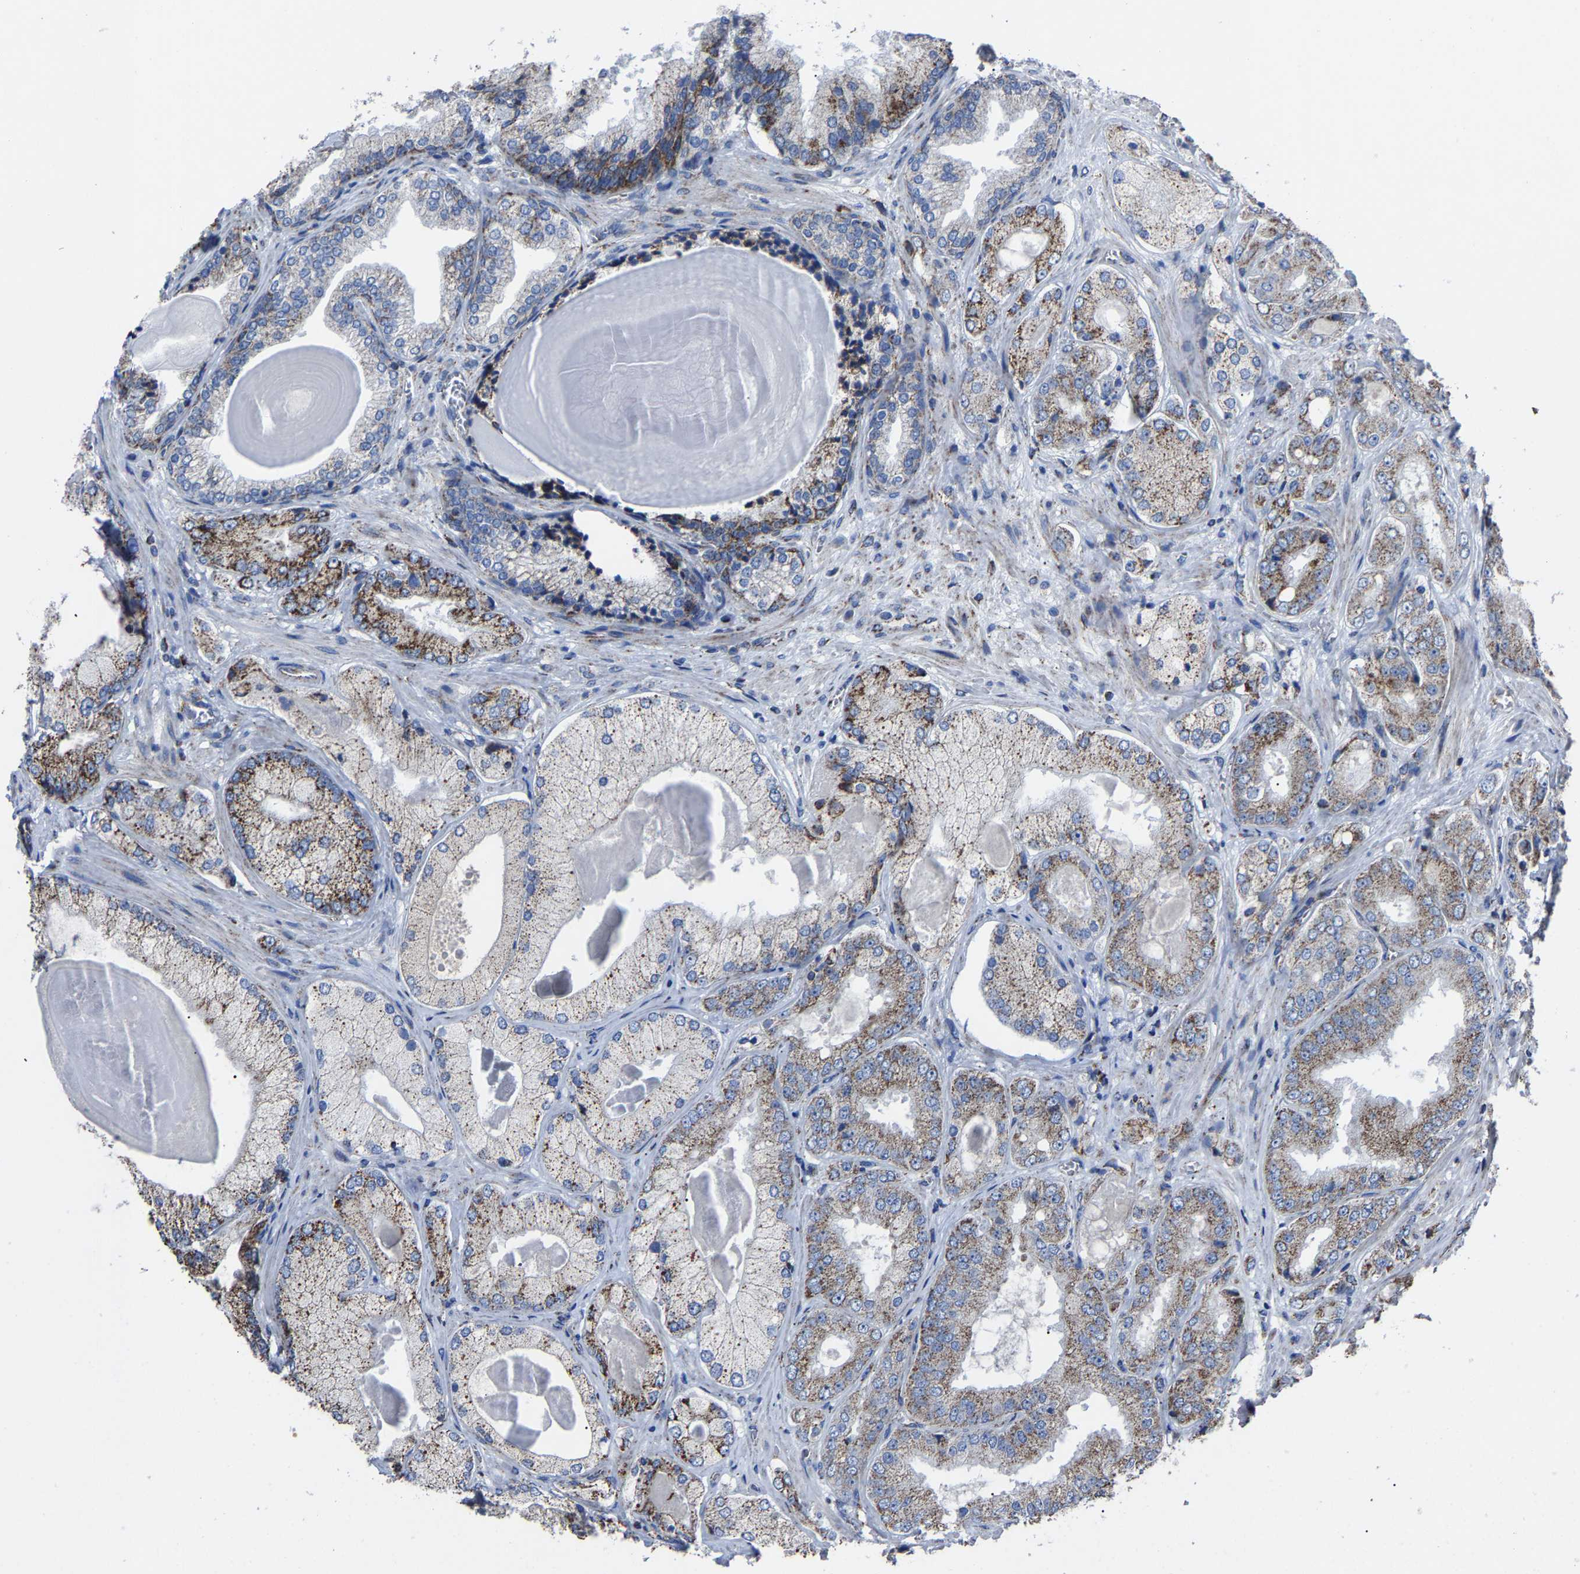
{"staining": {"intensity": "moderate", "quantity": ">75%", "location": "cytoplasmic/membranous"}, "tissue": "prostate cancer", "cell_type": "Tumor cells", "image_type": "cancer", "snomed": [{"axis": "morphology", "description": "Adenocarcinoma, Low grade"}, {"axis": "topography", "description": "Prostate"}], "caption": "Moderate cytoplasmic/membranous expression for a protein is appreciated in approximately >75% of tumor cells of prostate low-grade adenocarcinoma using immunohistochemistry (IHC).", "gene": "NDUFV3", "patient": {"sex": "male", "age": 65}}